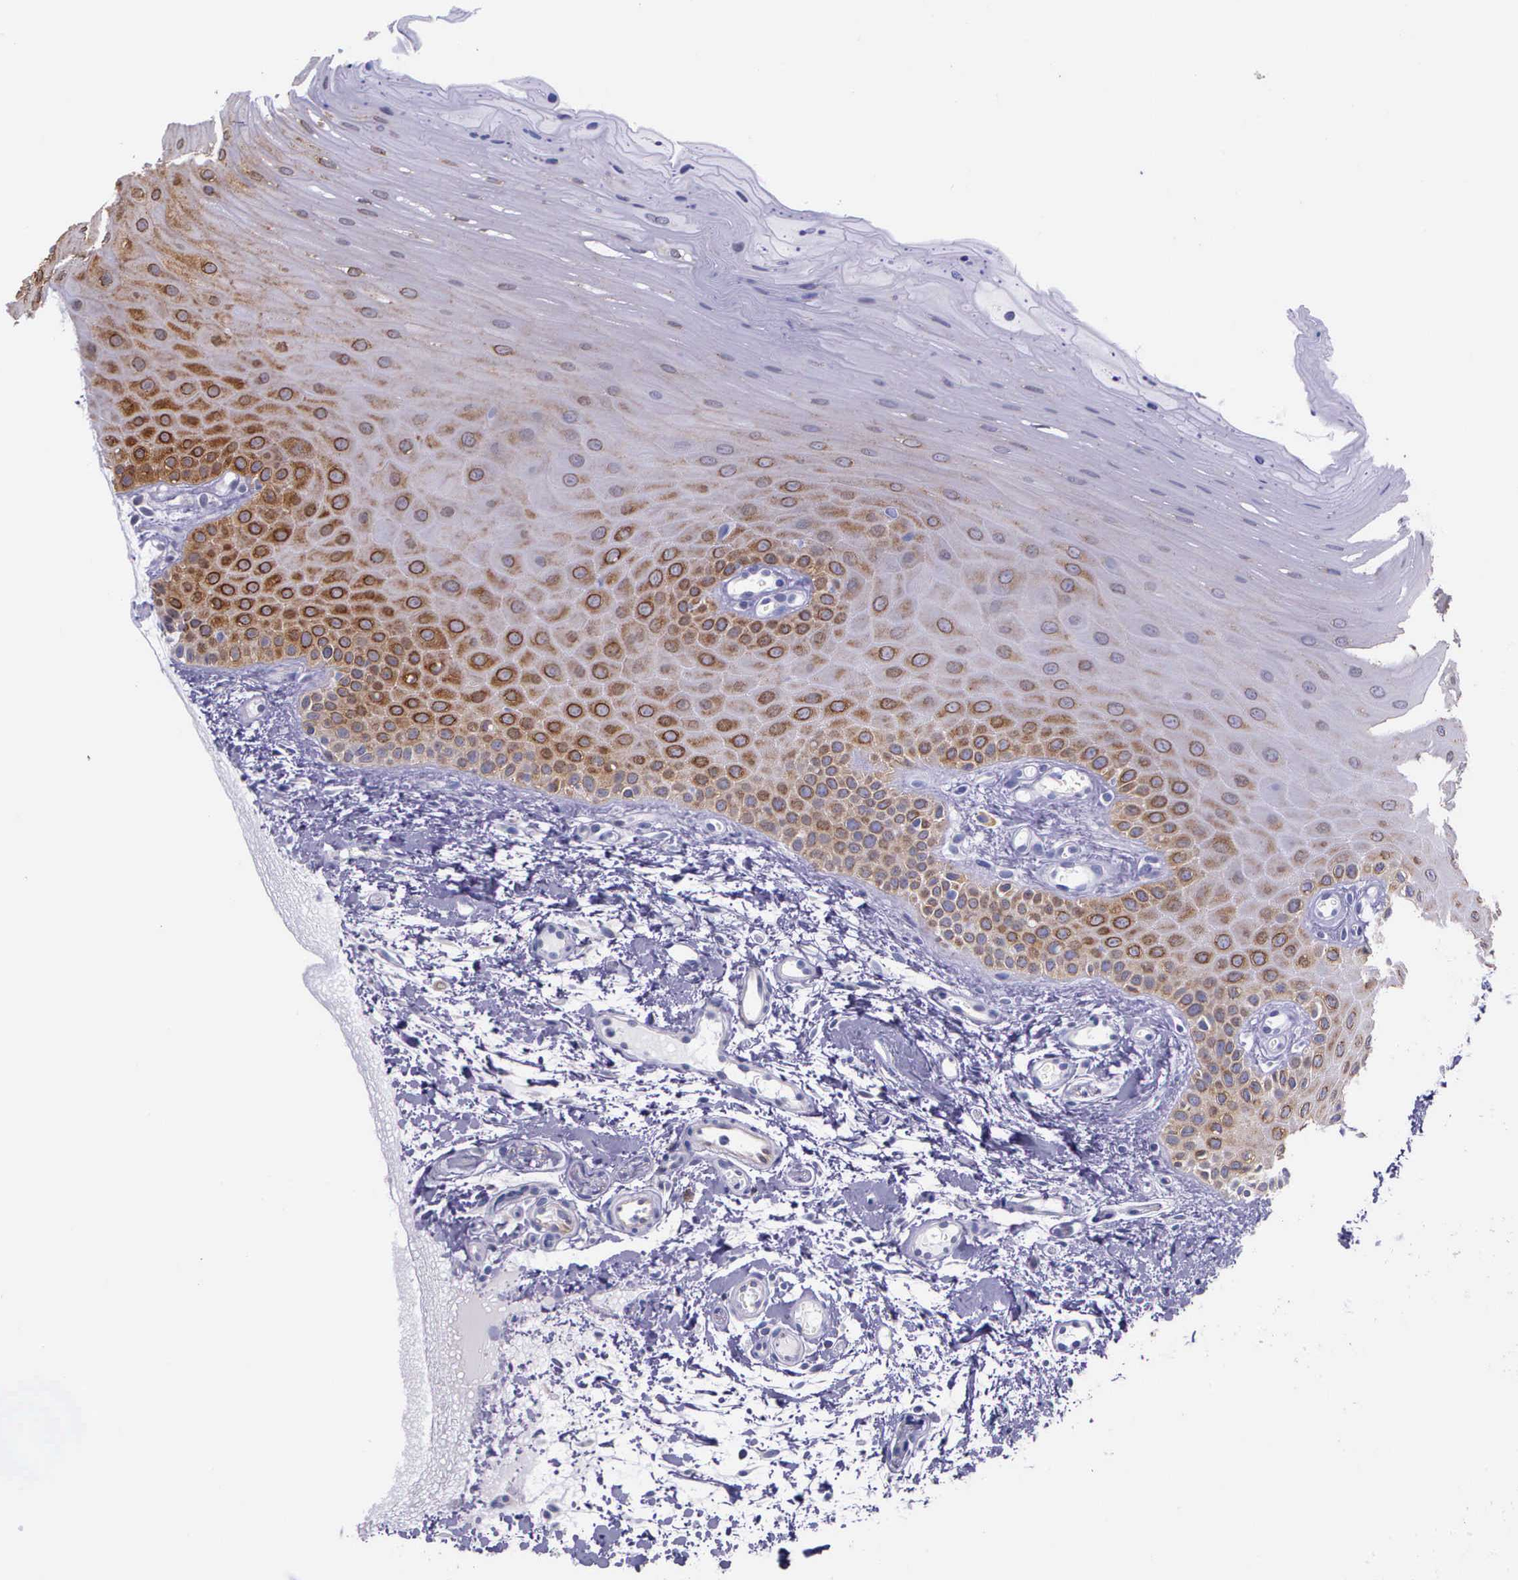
{"staining": {"intensity": "moderate", "quantity": "25%-75%", "location": "cytoplasmic/membranous"}, "tissue": "oral mucosa", "cell_type": "Squamous epithelial cells", "image_type": "normal", "snomed": [{"axis": "morphology", "description": "Normal tissue, NOS"}, {"axis": "topography", "description": "Oral tissue"}], "caption": "High-power microscopy captured an IHC micrograph of benign oral mucosa, revealing moderate cytoplasmic/membranous expression in approximately 25%-75% of squamous epithelial cells.", "gene": "AHNAK2", "patient": {"sex": "female", "age": 54}}